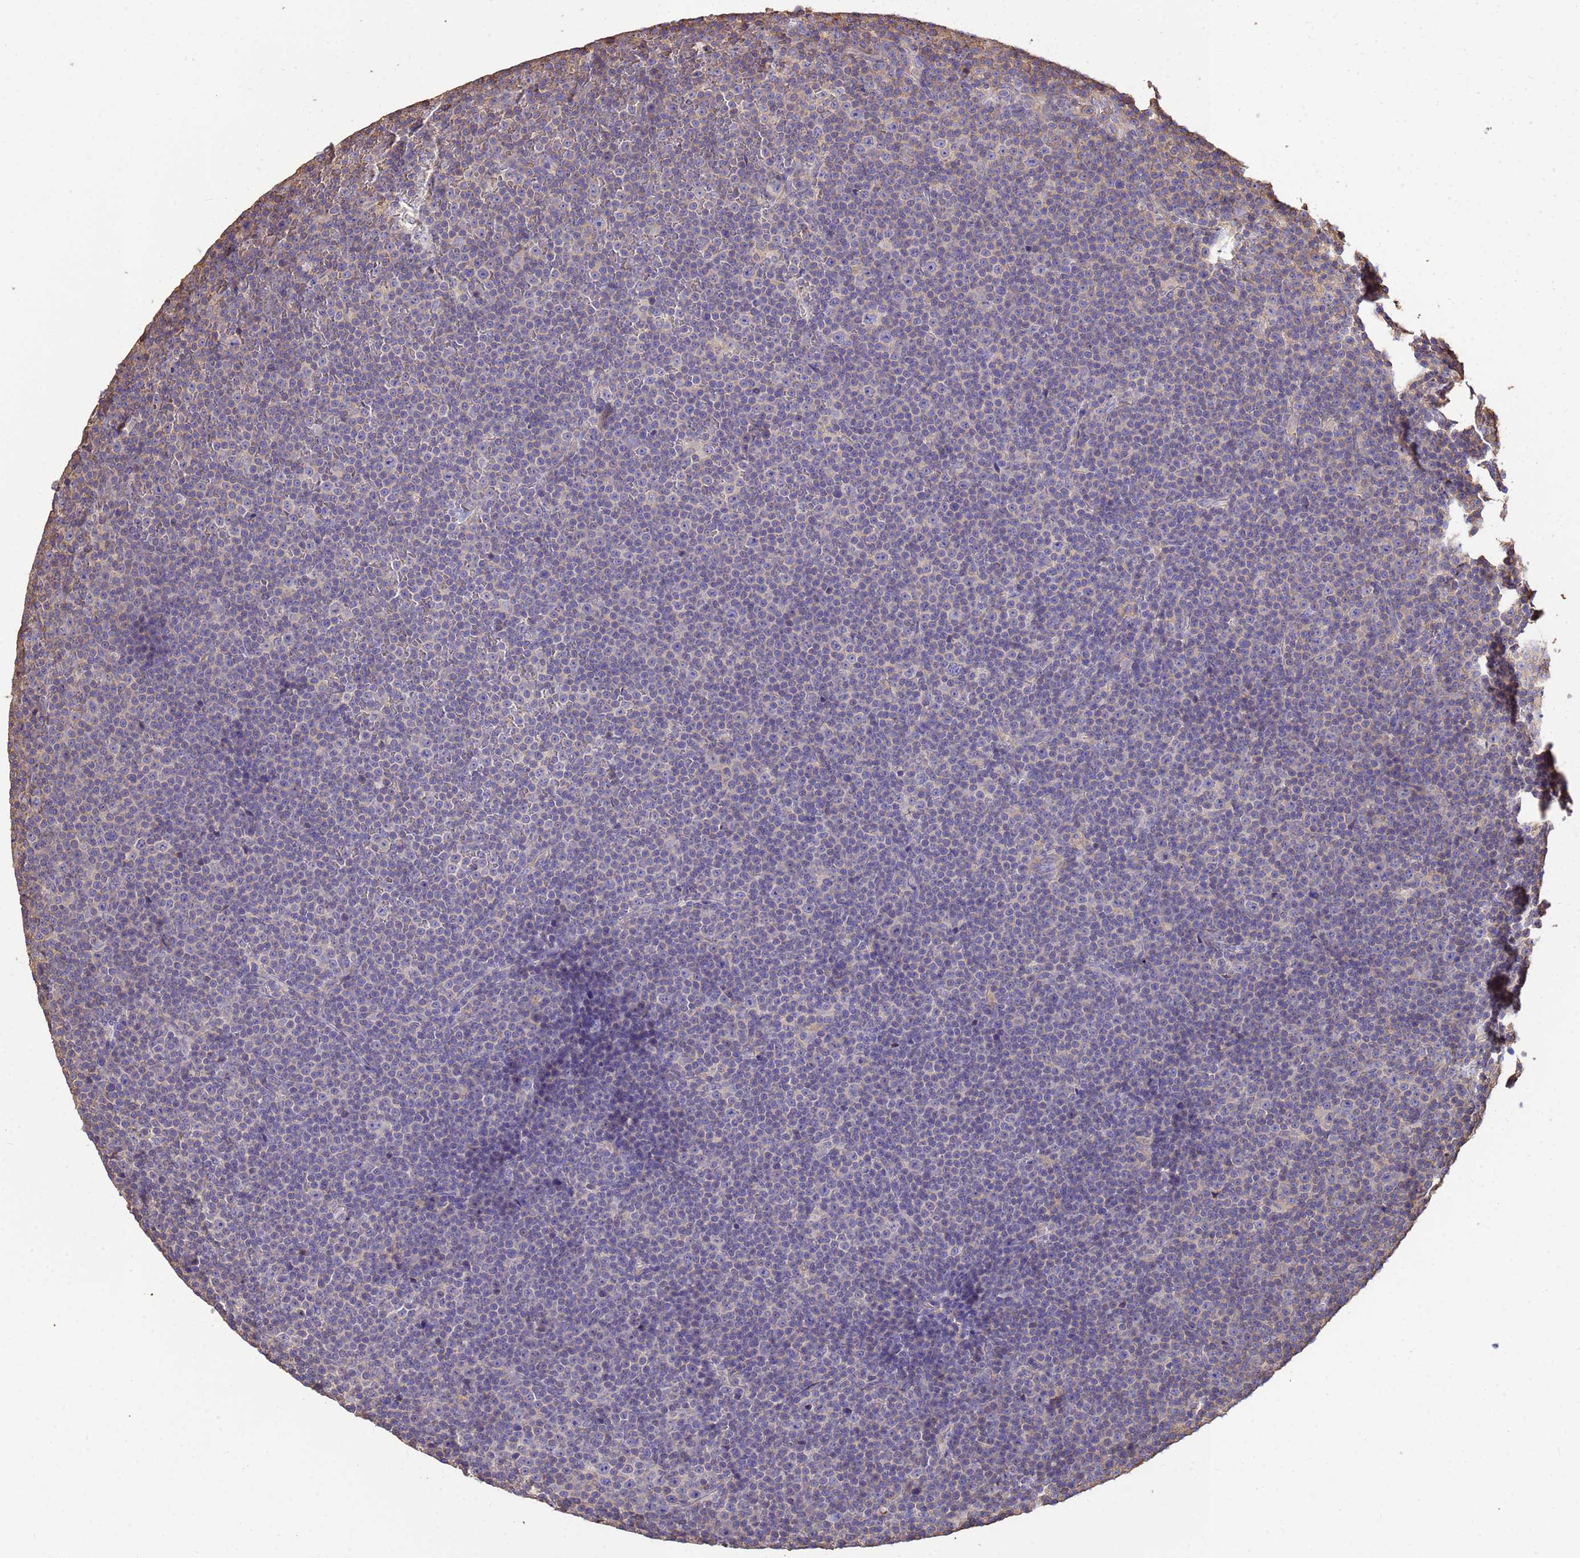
{"staining": {"intensity": "negative", "quantity": "none", "location": "none"}, "tissue": "lymphoma", "cell_type": "Tumor cells", "image_type": "cancer", "snomed": [{"axis": "morphology", "description": "Malignant lymphoma, non-Hodgkin's type, Low grade"}, {"axis": "topography", "description": "Lymph node"}], "caption": "The IHC micrograph has no significant positivity in tumor cells of lymphoma tissue. (Brightfield microscopy of DAB immunohistochemistry (IHC) at high magnification).", "gene": "WDR64", "patient": {"sex": "female", "age": 67}}